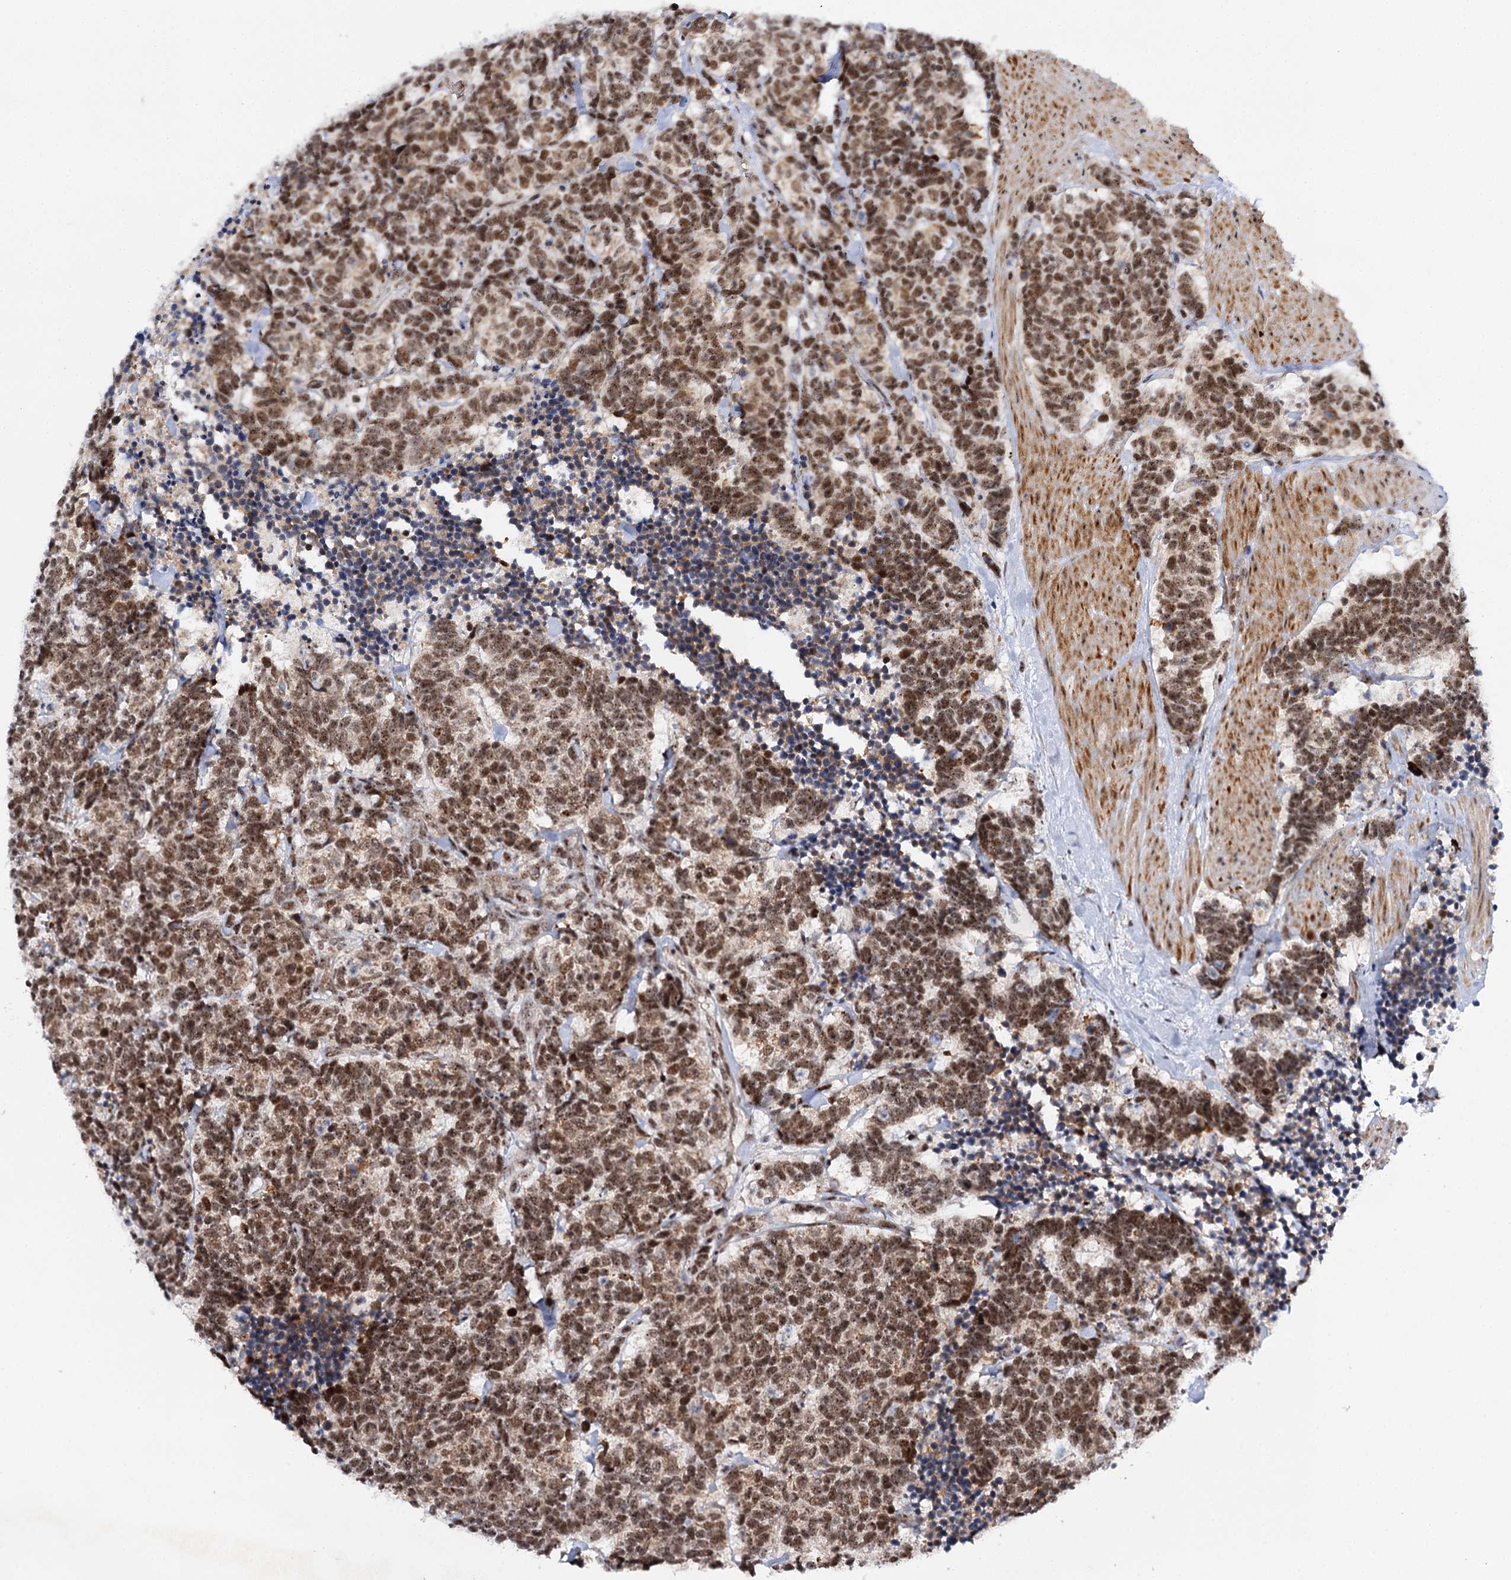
{"staining": {"intensity": "moderate", "quantity": ">75%", "location": "nuclear"}, "tissue": "carcinoid", "cell_type": "Tumor cells", "image_type": "cancer", "snomed": [{"axis": "morphology", "description": "Carcinoma, NOS"}, {"axis": "morphology", "description": "Carcinoid, malignant, NOS"}, {"axis": "topography", "description": "Urinary bladder"}], "caption": "A brown stain shows moderate nuclear positivity of a protein in carcinoid tumor cells.", "gene": "BUD13", "patient": {"sex": "male", "age": 57}}